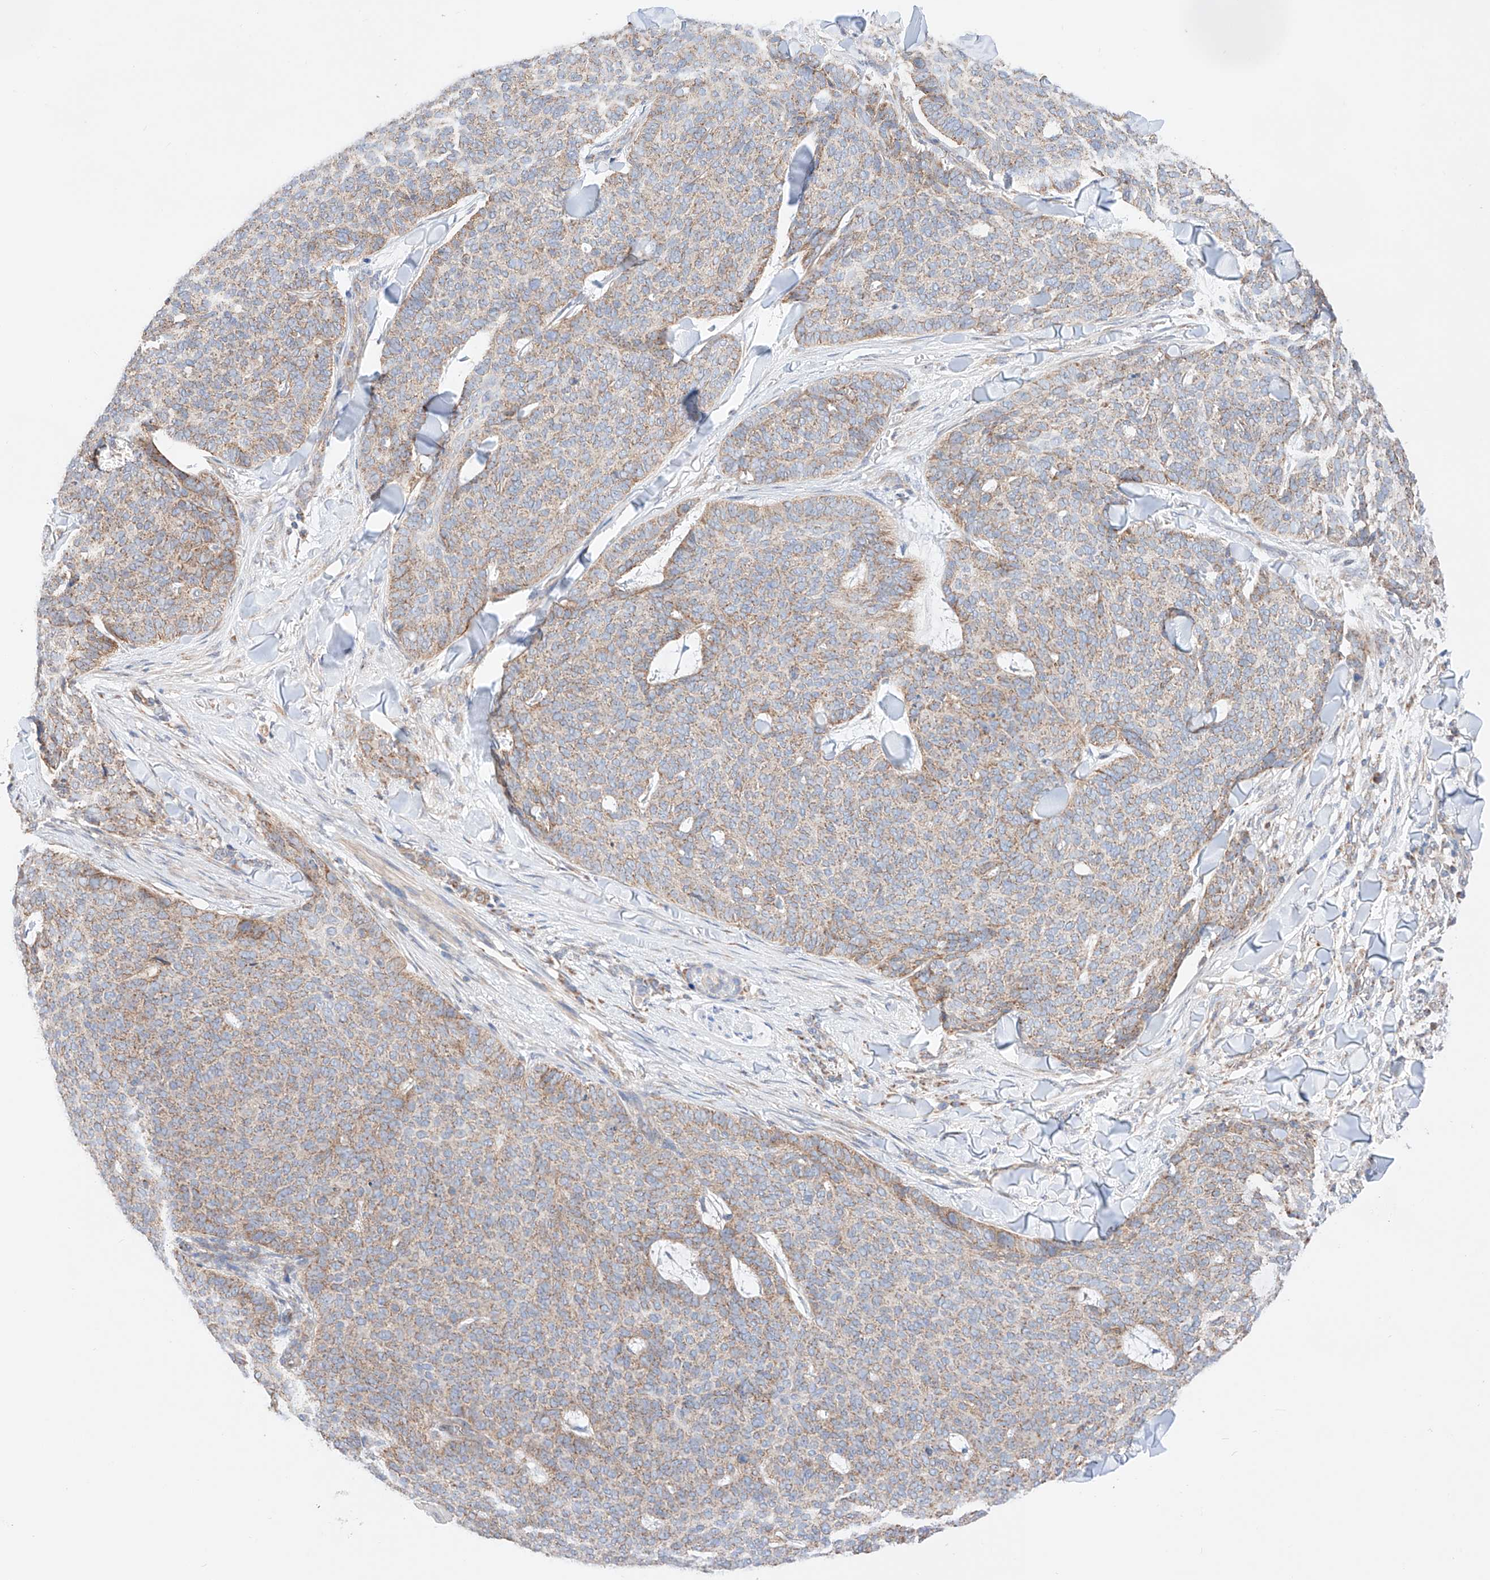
{"staining": {"intensity": "moderate", "quantity": ">75%", "location": "cytoplasmic/membranous"}, "tissue": "skin cancer", "cell_type": "Tumor cells", "image_type": "cancer", "snomed": [{"axis": "morphology", "description": "Normal tissue, NOS"}, {"axis": "morphology", "description": "Basal cell carcinoma"}, {"axis": "topography", "description": "Skin"}], "caption": "A high-resolution photomicrograph shows IHC staining of skin cancer, which shows moderate cytoplasmic/membranous expression in about >75% of tumor cells.", "gene": "KTI12", "patient": {"sex": "male", "age": 50}}